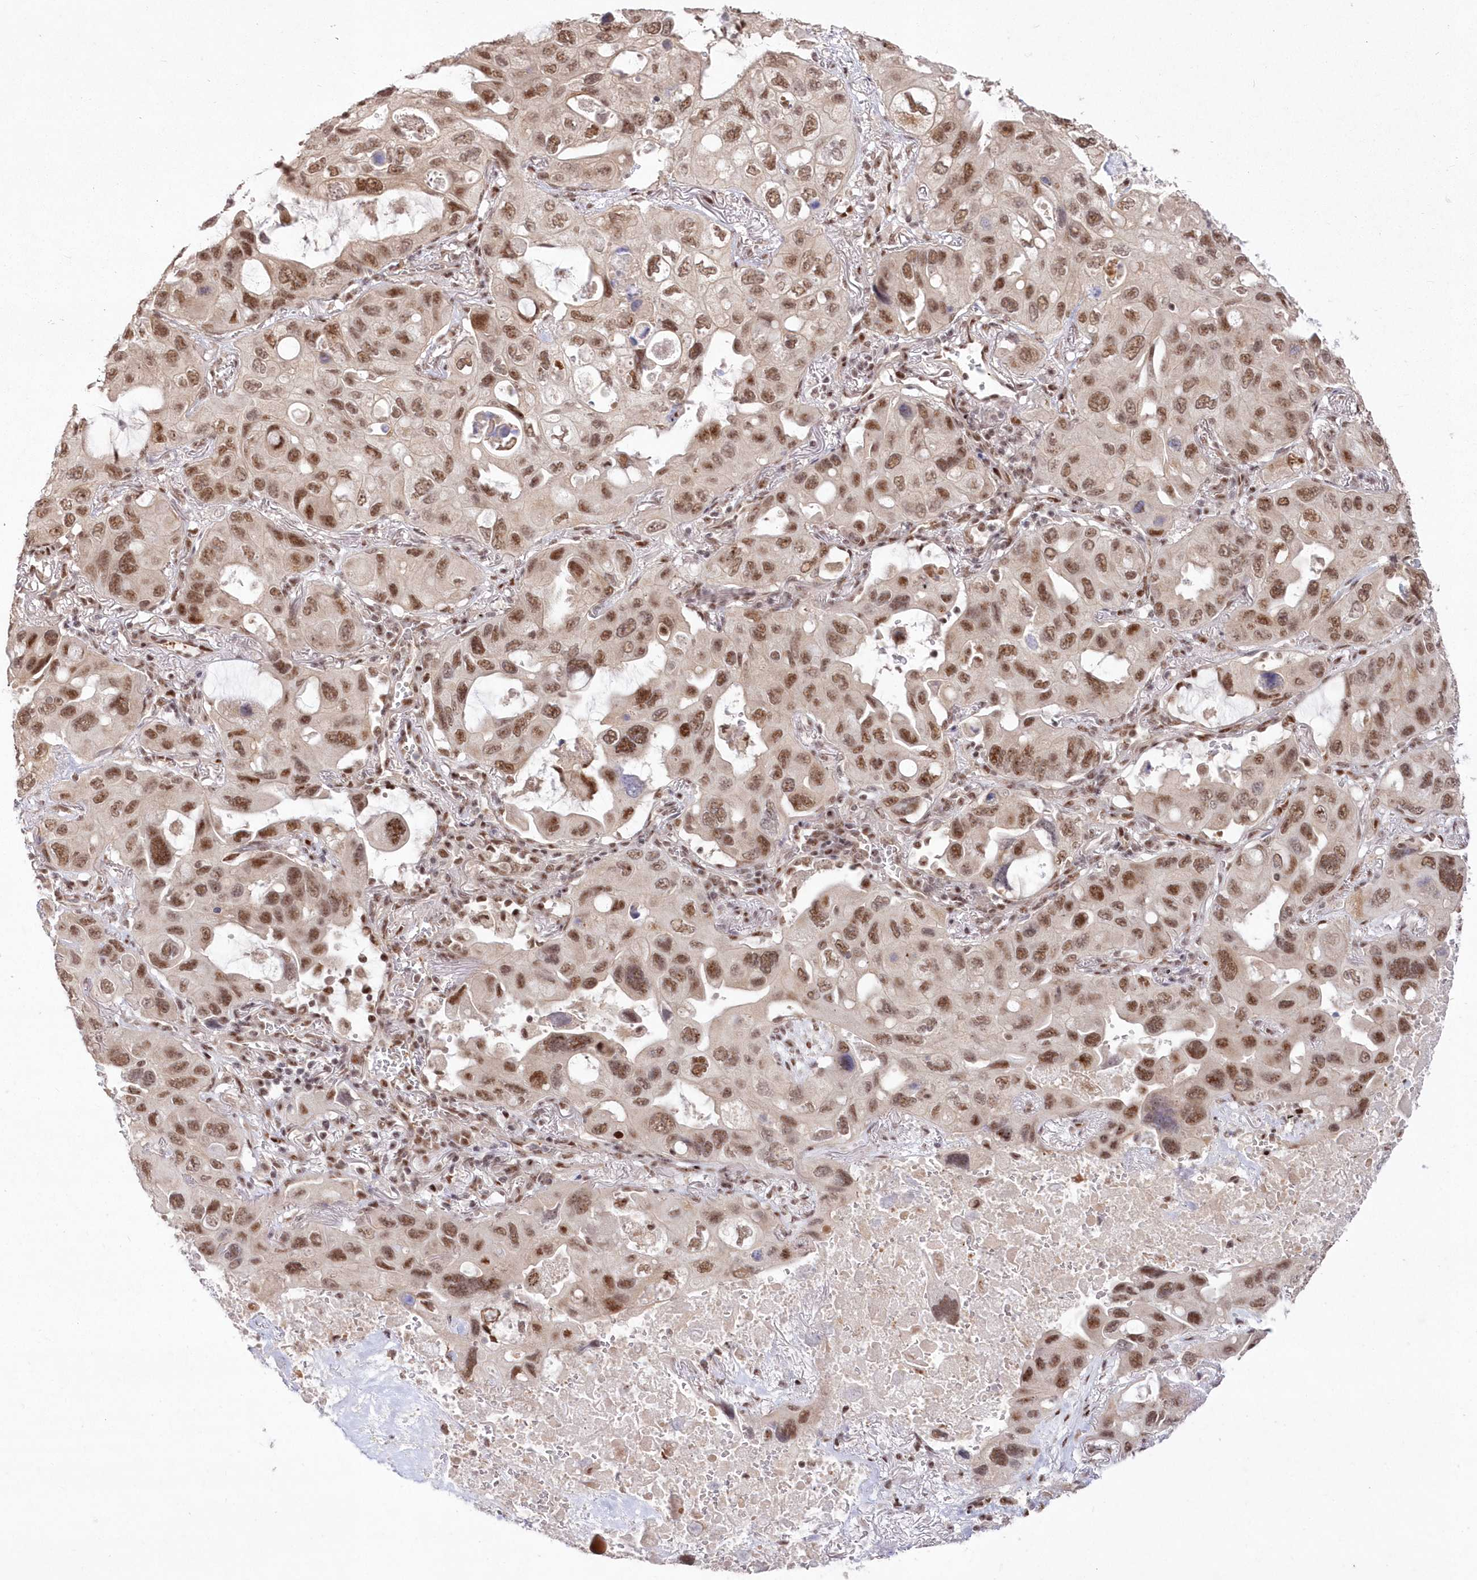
{"staining": {"intensity": "moderate", "quantity": ">75%", "location": "nuclear"}, "tissue": "lung cancer", "cell_type": "Tumor cells", "image_type": "cancer", "snomed": [{"axis": "morphology", "description": "Squamous cell carcinoma, NOS"}, {"axis": "topography", "description": "Lung"}], "caption": "Immunohistochemical staining of lung cancer reveals medium levels of moderate nuclear protein staining in approximately >75% of tumor cells.", "gene": "WBP1L", "patient": {"sex": "female", "age": 73}}